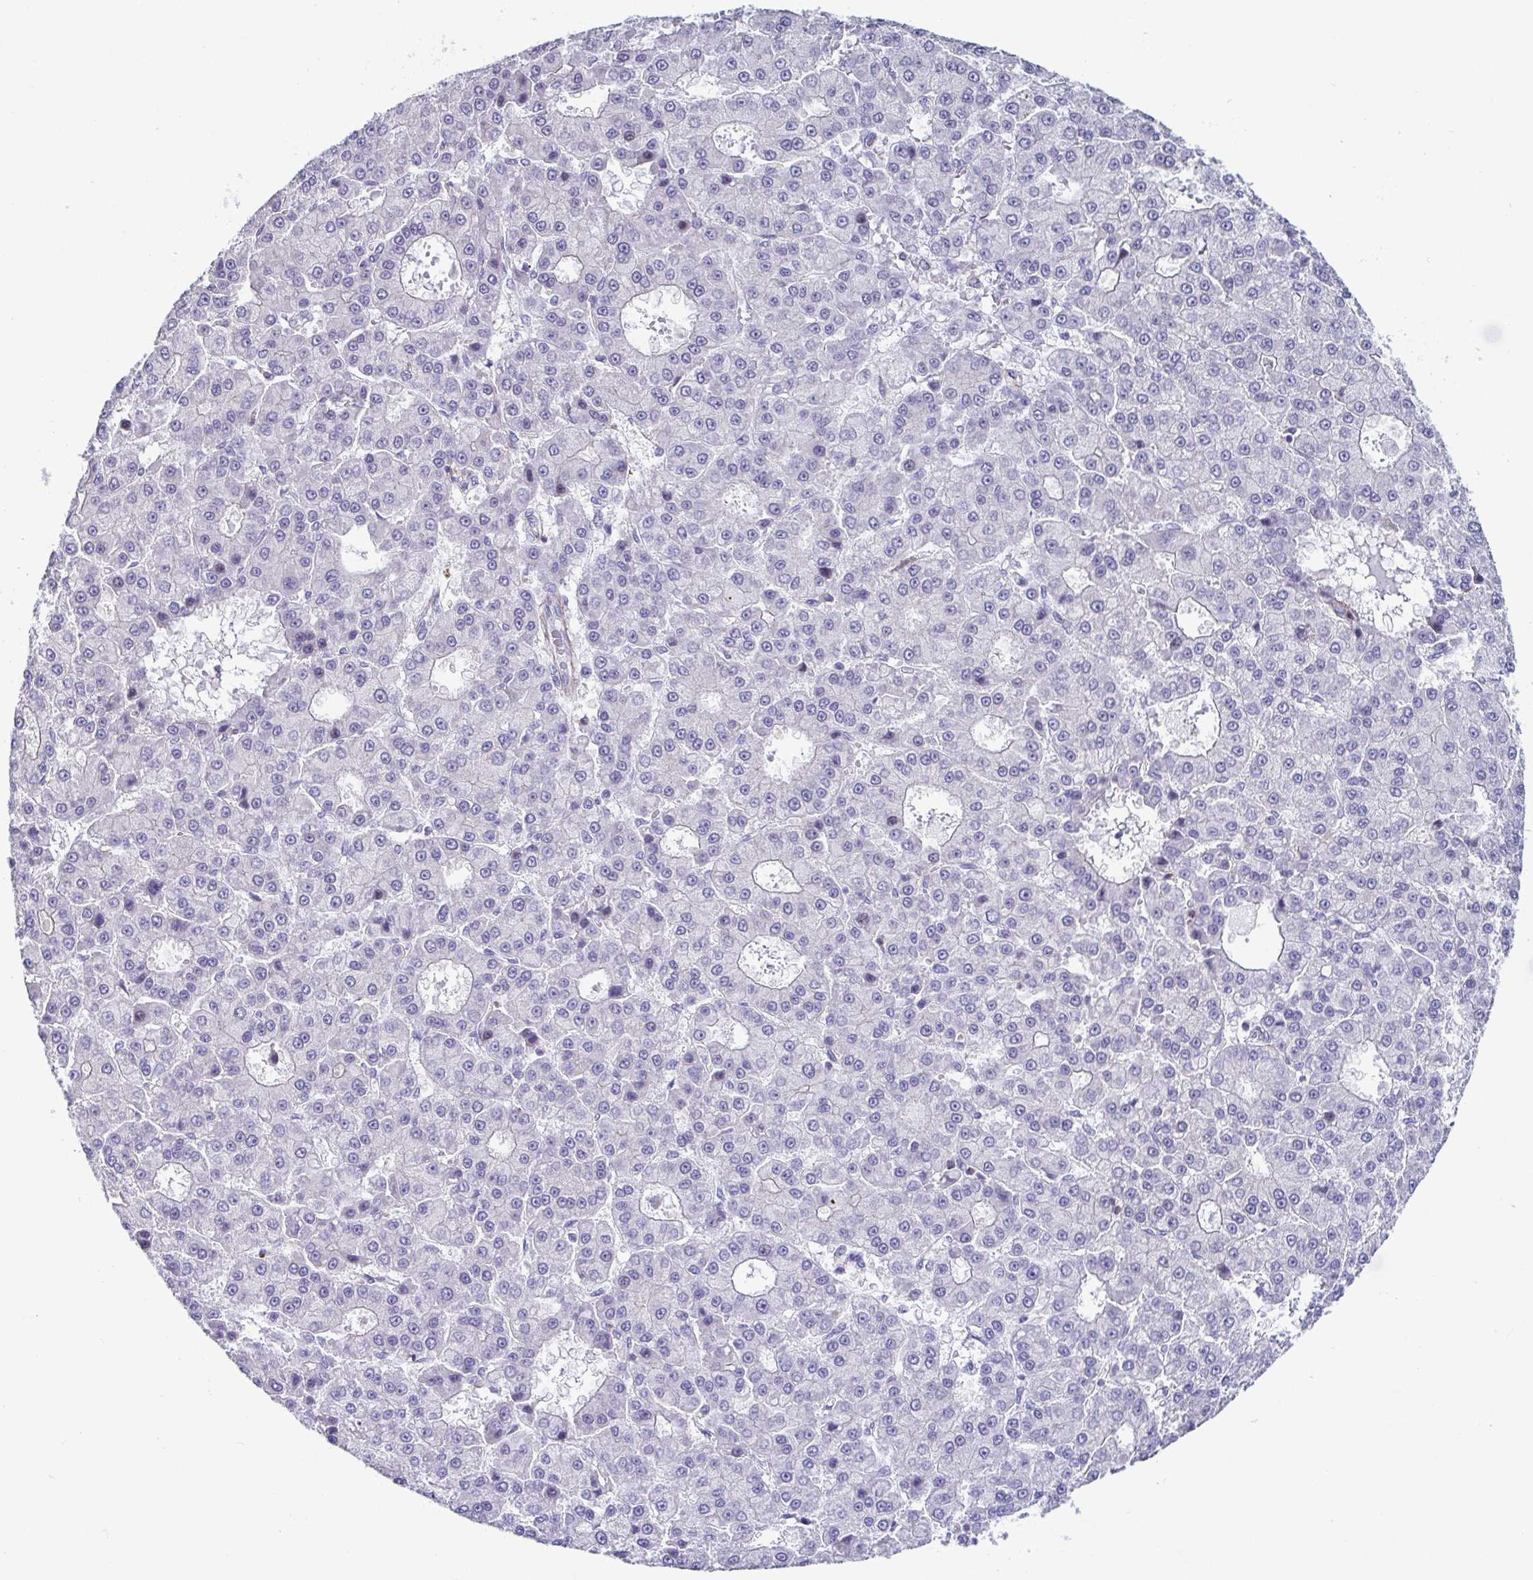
{"staining": {"intensity": "negative", "quantity": "none", "location": "none"}, "tissue": "liver cancer", "cell_type": "Tumor cells", "image_type": "cancer", "snomed": [{"axis": "morphology", "description": "Carcinoma, Hepatocellular, NOS"}, {"axis": "topography", "description": "Liver"}], "caption": "Tumor cells show no significant positivity in liver cancer.", "gene": "WDR72", "patient": {"sex": "male", "age": 70}}